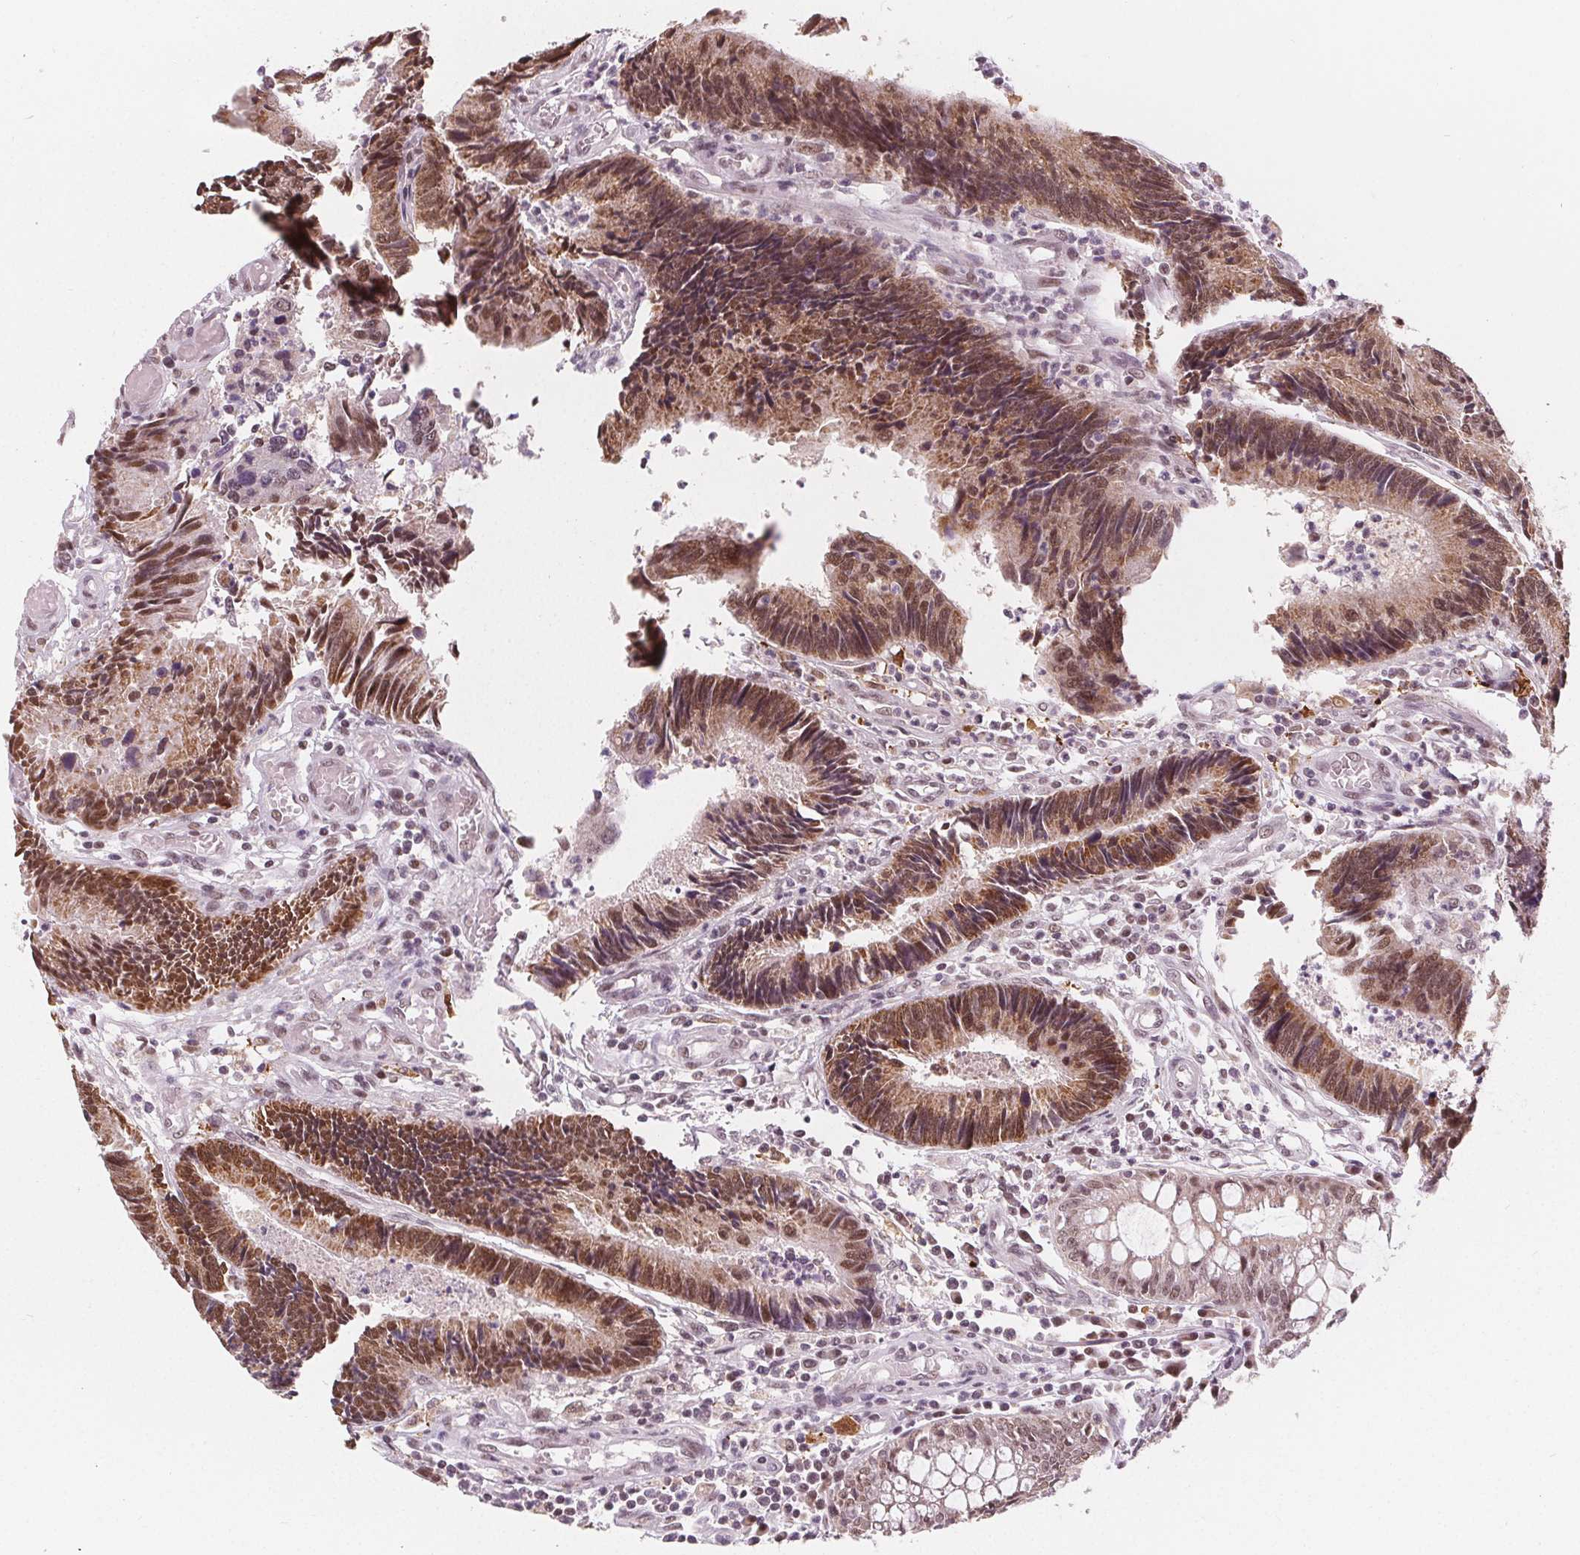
{"staining": {"intensity": "moderate", "quantity": ">75%", "location": "cytoplasmic/membranous,nuclear"}, "tissue": "colorectal cancer", "cell_type": "Tumor cells", "image_type": "cancer", "snomed": [{"axis": "morphology", "description": "Adenocarcinoma, NOS"}, {"axis": "topography", "description": "Colon"}], "caption": "Colorectal cancer stained with a protein marker shows moderate staining in tumor cells.", "gene": "DPM2", "patient": {"sex": "female", "age": 67}}